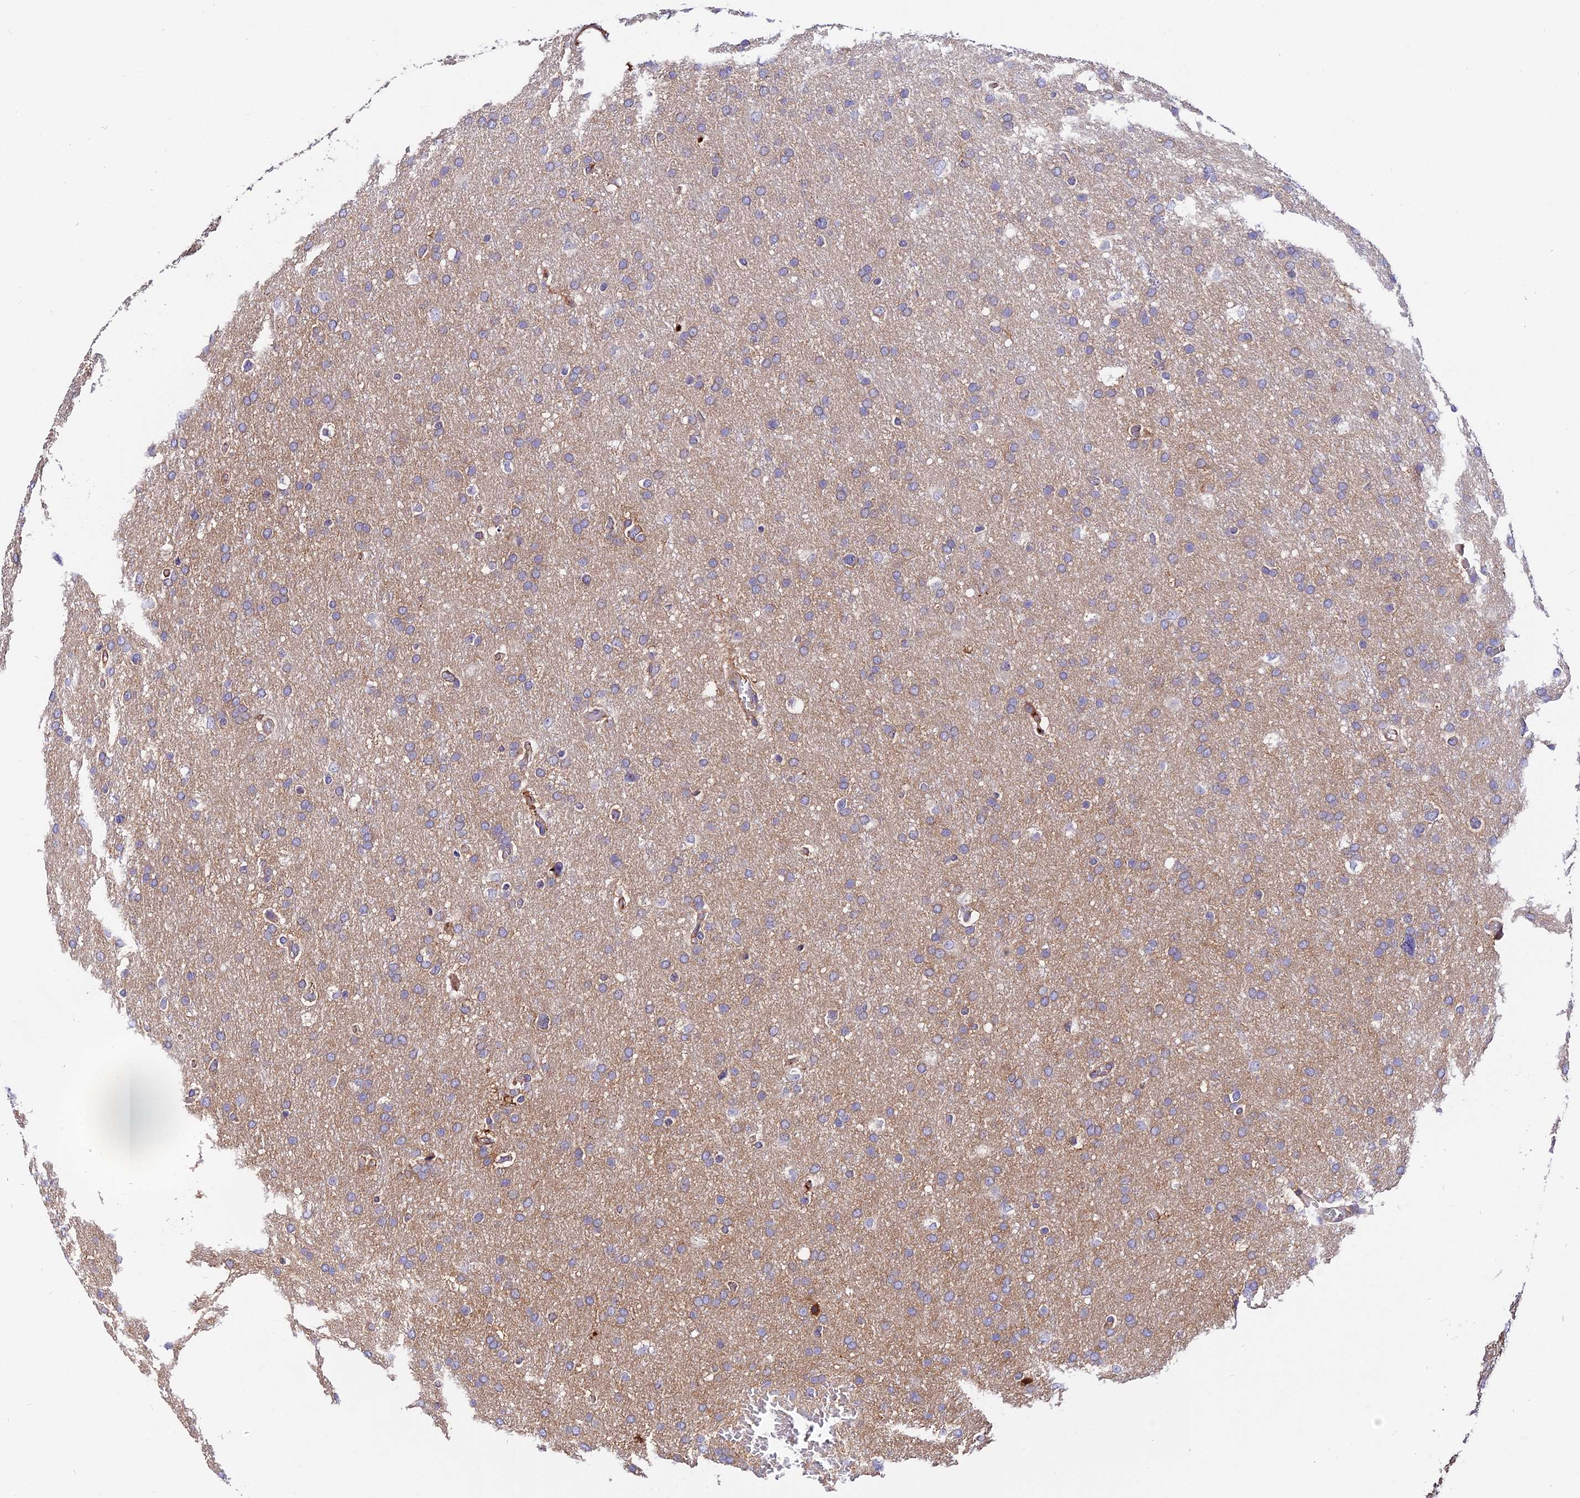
{"staining": {"intensity": "weak", "quantity": ">75%", "location": "cytoplasmic/membranous"}, "tissue": "glioma", "cell_type": "Tumor cells", "image_type": "cancer", "snomed": [{"axis": "morphology", "description": "Glioma, malignant, High grade"}, {"axis": "topography", "description": "Cerebral cortex"}], "caption": "Protein staining by immunohistochemistry displays weak cytoplasmic/membranous positivity in about >75% of tumor cells in glioma. (DAB IHC with brightfield microscopy, high magnification).", "gene": "PYM1", "patient": {"sex": "female", "age": 36}}